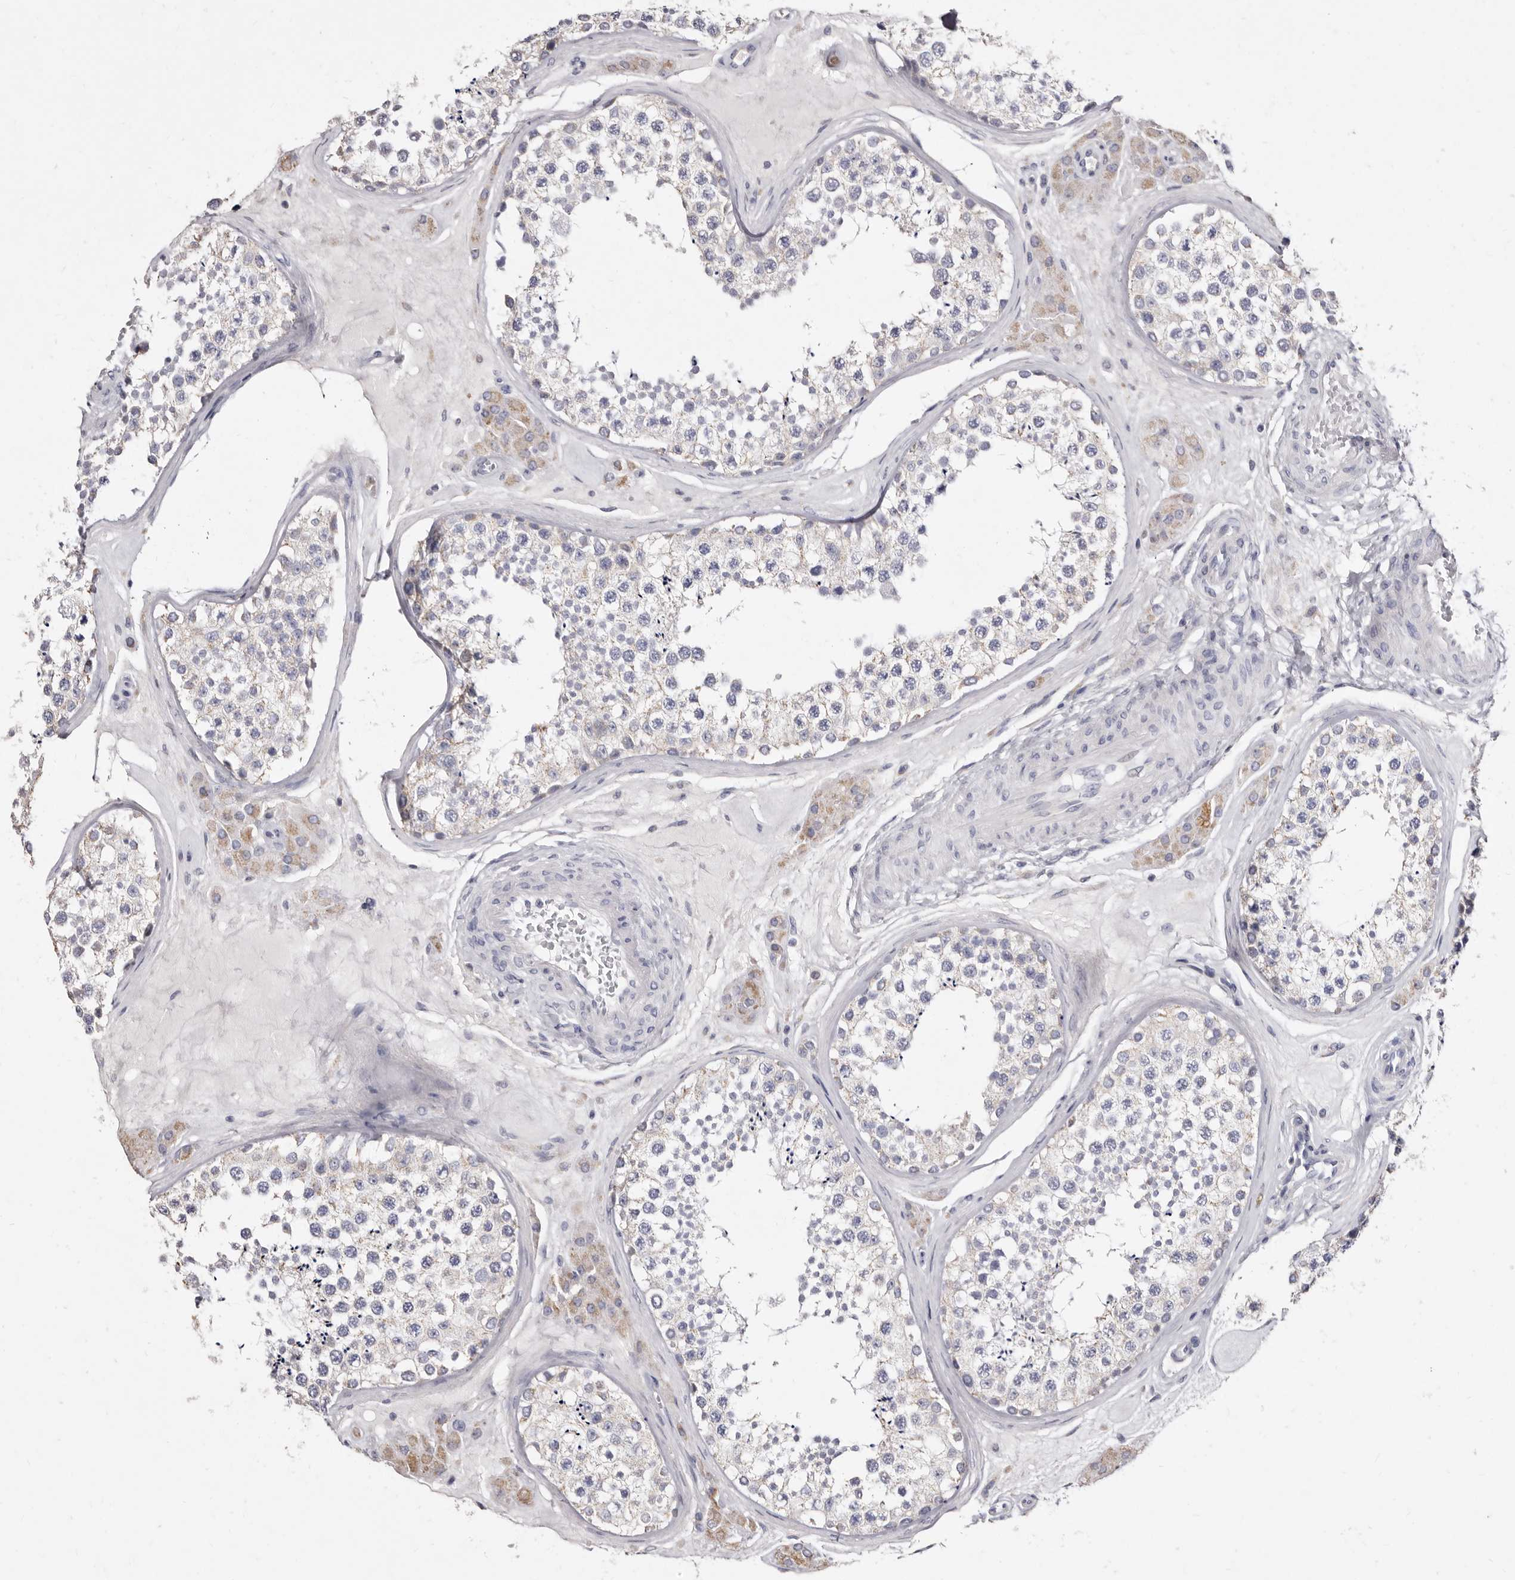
{"staining": {"intensity": "weak", "quantity": "25%-75%", "location": "cytoplasmic/membranous"}, "tissue": "testis", "cell_type": "Cells in seminiferous ducts", "image_type": "normal", "snomed": [{"axis": "morphology", "description": "Normal tissue, NOS"}, {"axis": "topography", "description": "Testis"}], "caption": "Immunohistochemistry (IHC) image of benign testis: human testis stained using immunohistochemistry demonstrates low levels of weak protein expression localized specifically in the cytoplasmic/membranous of cells in seminiferous ducts, appearing as a cytoplasmic/membranous brown color.", "gene": "CYP2E1", "patient": {"sex": "male", "age": 46}}